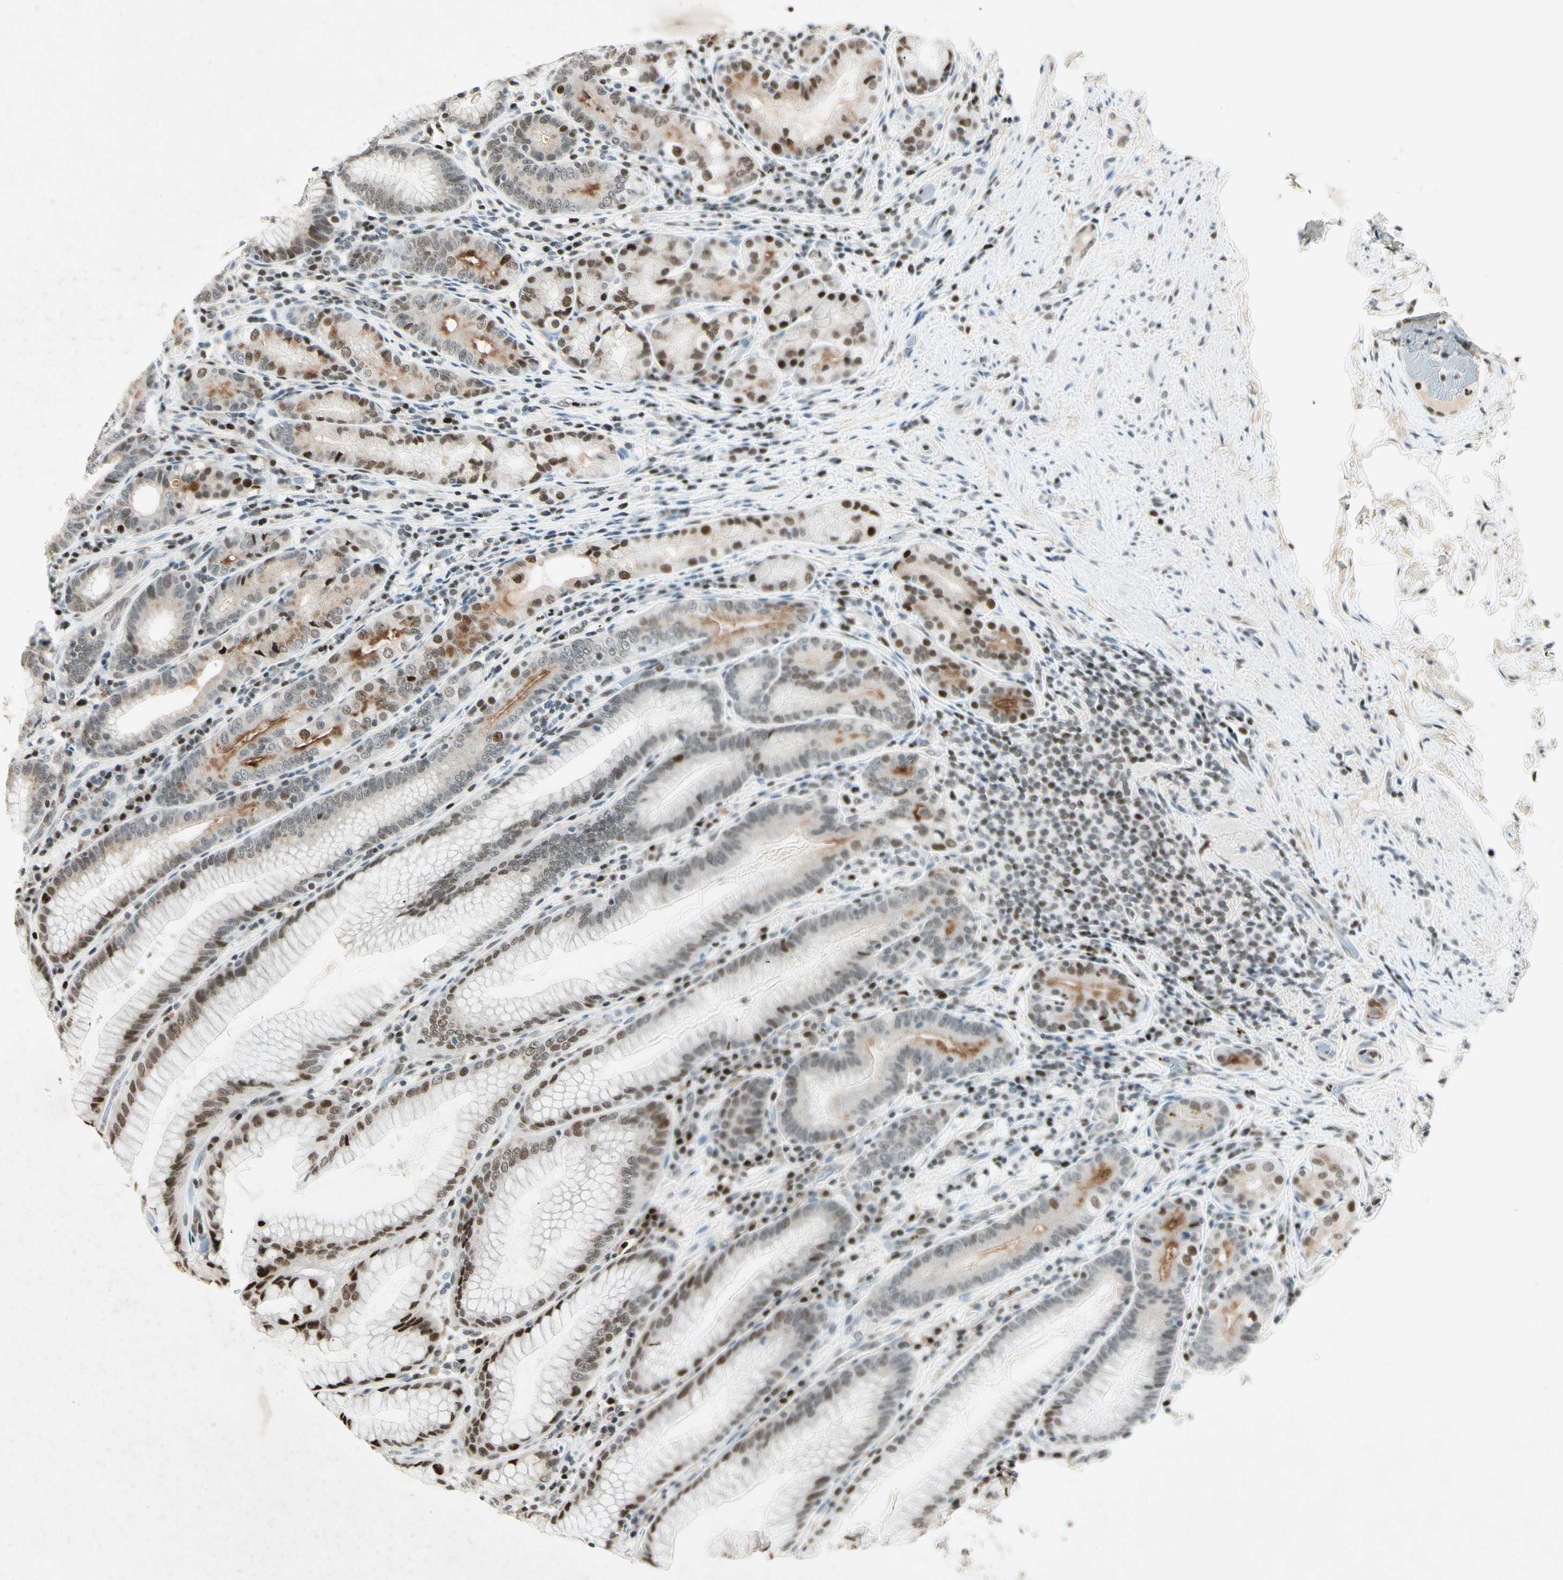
{"staining": {"intensity": "strong", "quantity": "25%-75%", "location": "nuclear"}, "tissue": "stomach", "cell_type": "Glandular cells", "image_type": "normal", "snomed": [{"axis": "morphology", "description": "Normal tissue, NOS"}, {"axis": "topography", "description": "Stomach, lower"}], "caption": "Brown immunohistochemical staining in normal stomach reveals strong nuclear staining in approximately 25%-75% of glandular cells. Using DAB (brown) and hematoxylin (blue) stains, captured at high magnification using brightfield microscopy.", "gene": "RNF43", "patient": {"sex": "female", "age": 76}}